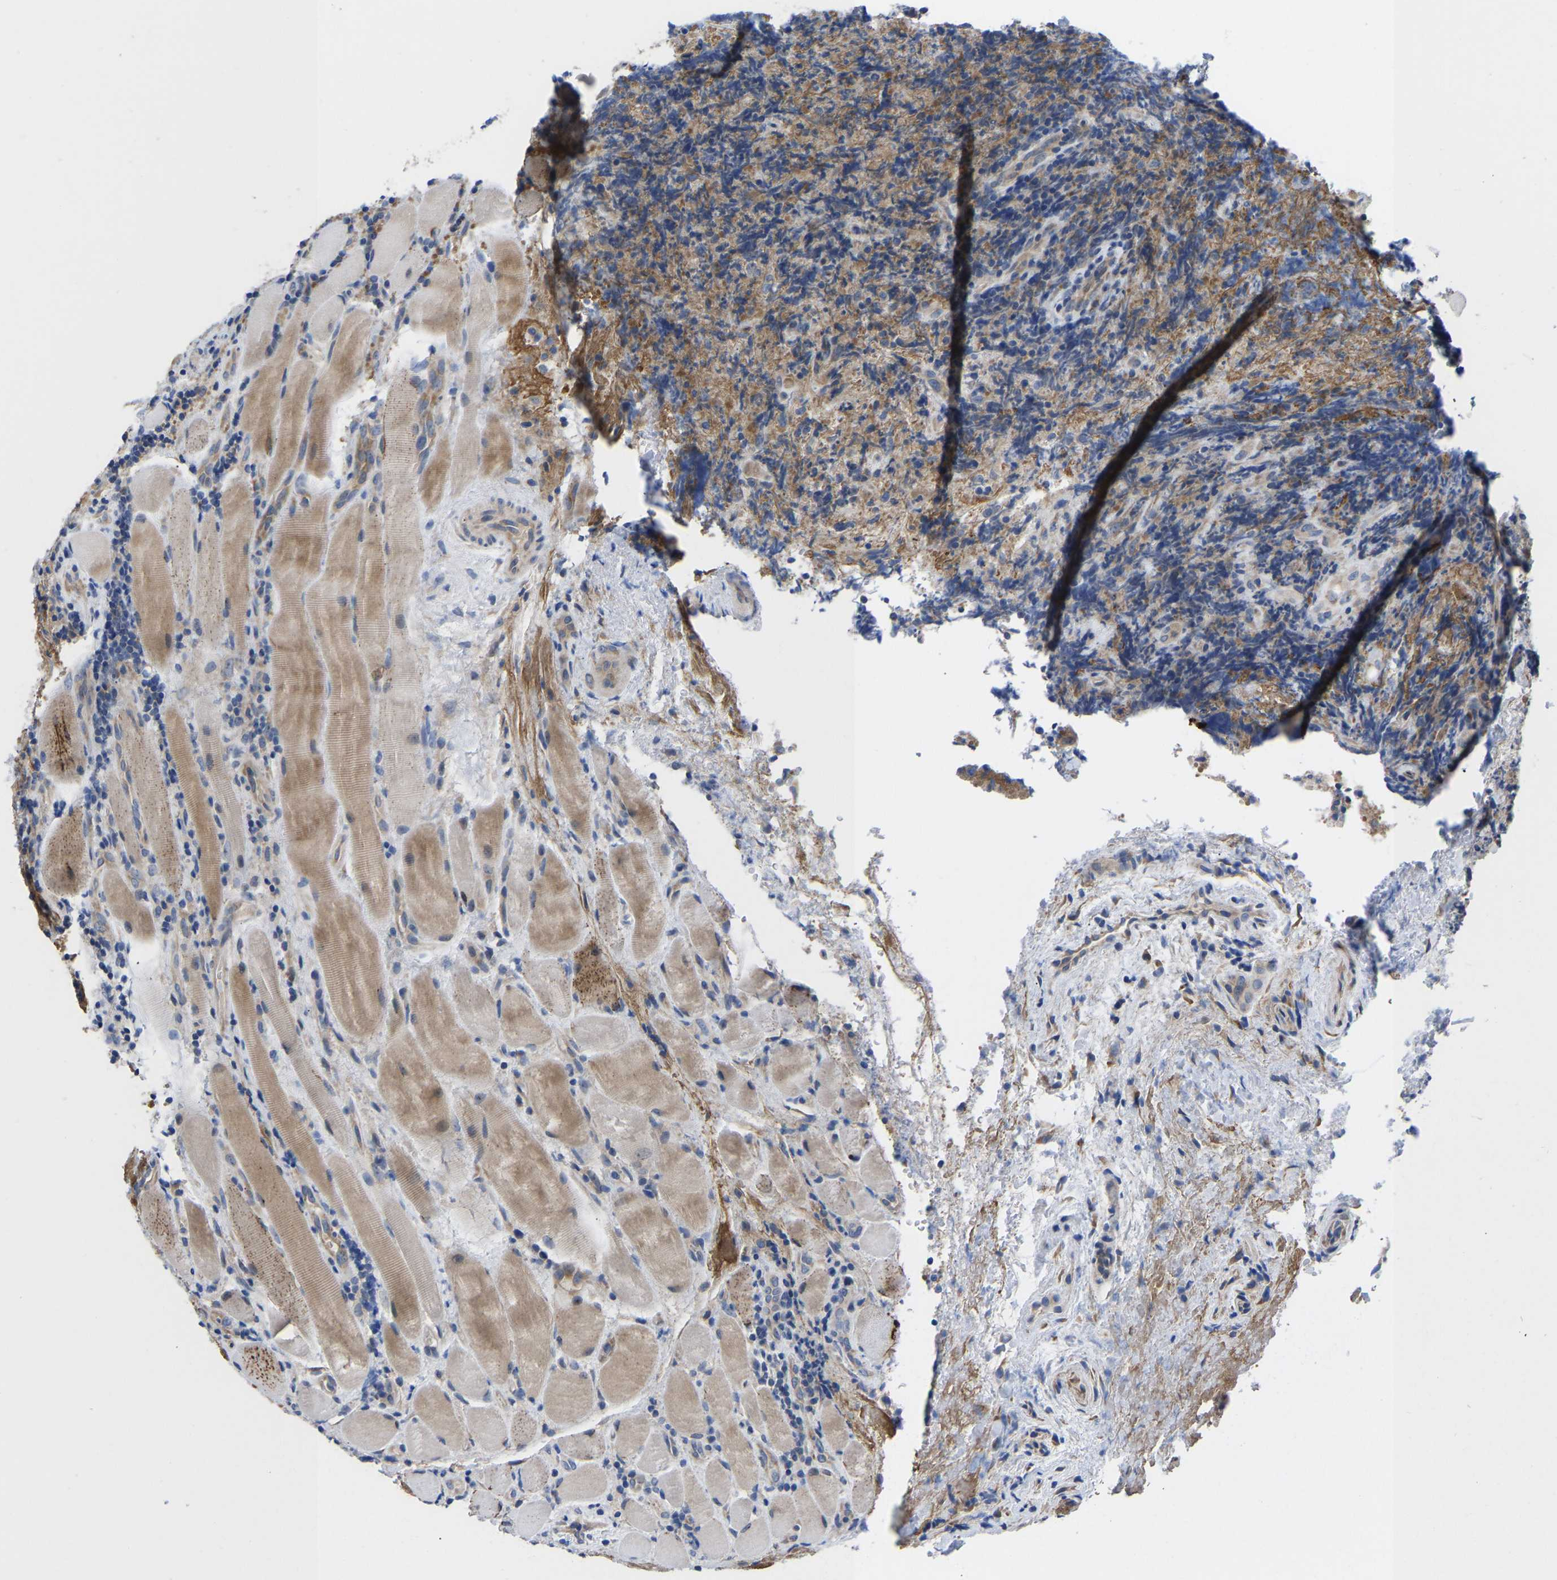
{"staining": {"intensity": "moderate", "quantity": "<25%", "location": "cytoplasmic/membranous"}, "tissue": "lymphoma", "cell_type": "Tumor cells", "image_type": "cancer", "snomed": [{"axis": "morphology", "description": "Malignant lymphoma, non-Hodgkin's type, High grade"}, {"axis": "topography", "description": "Tonsil"}], "caption": "High-magnification brightfield microscopy of high-grade malignant lymphoma, non-Hodgkin's type stained with DAB (3,3'-diaminobenzidine) (brown) and counterstained with hematoxylin (blue). tumor cells exhibit moderate cytoplasmic/membranous expression is seen in approximately<25% of cells.", "gene": "ABCA10", "patient": {"sex": "female", "age": 36}}